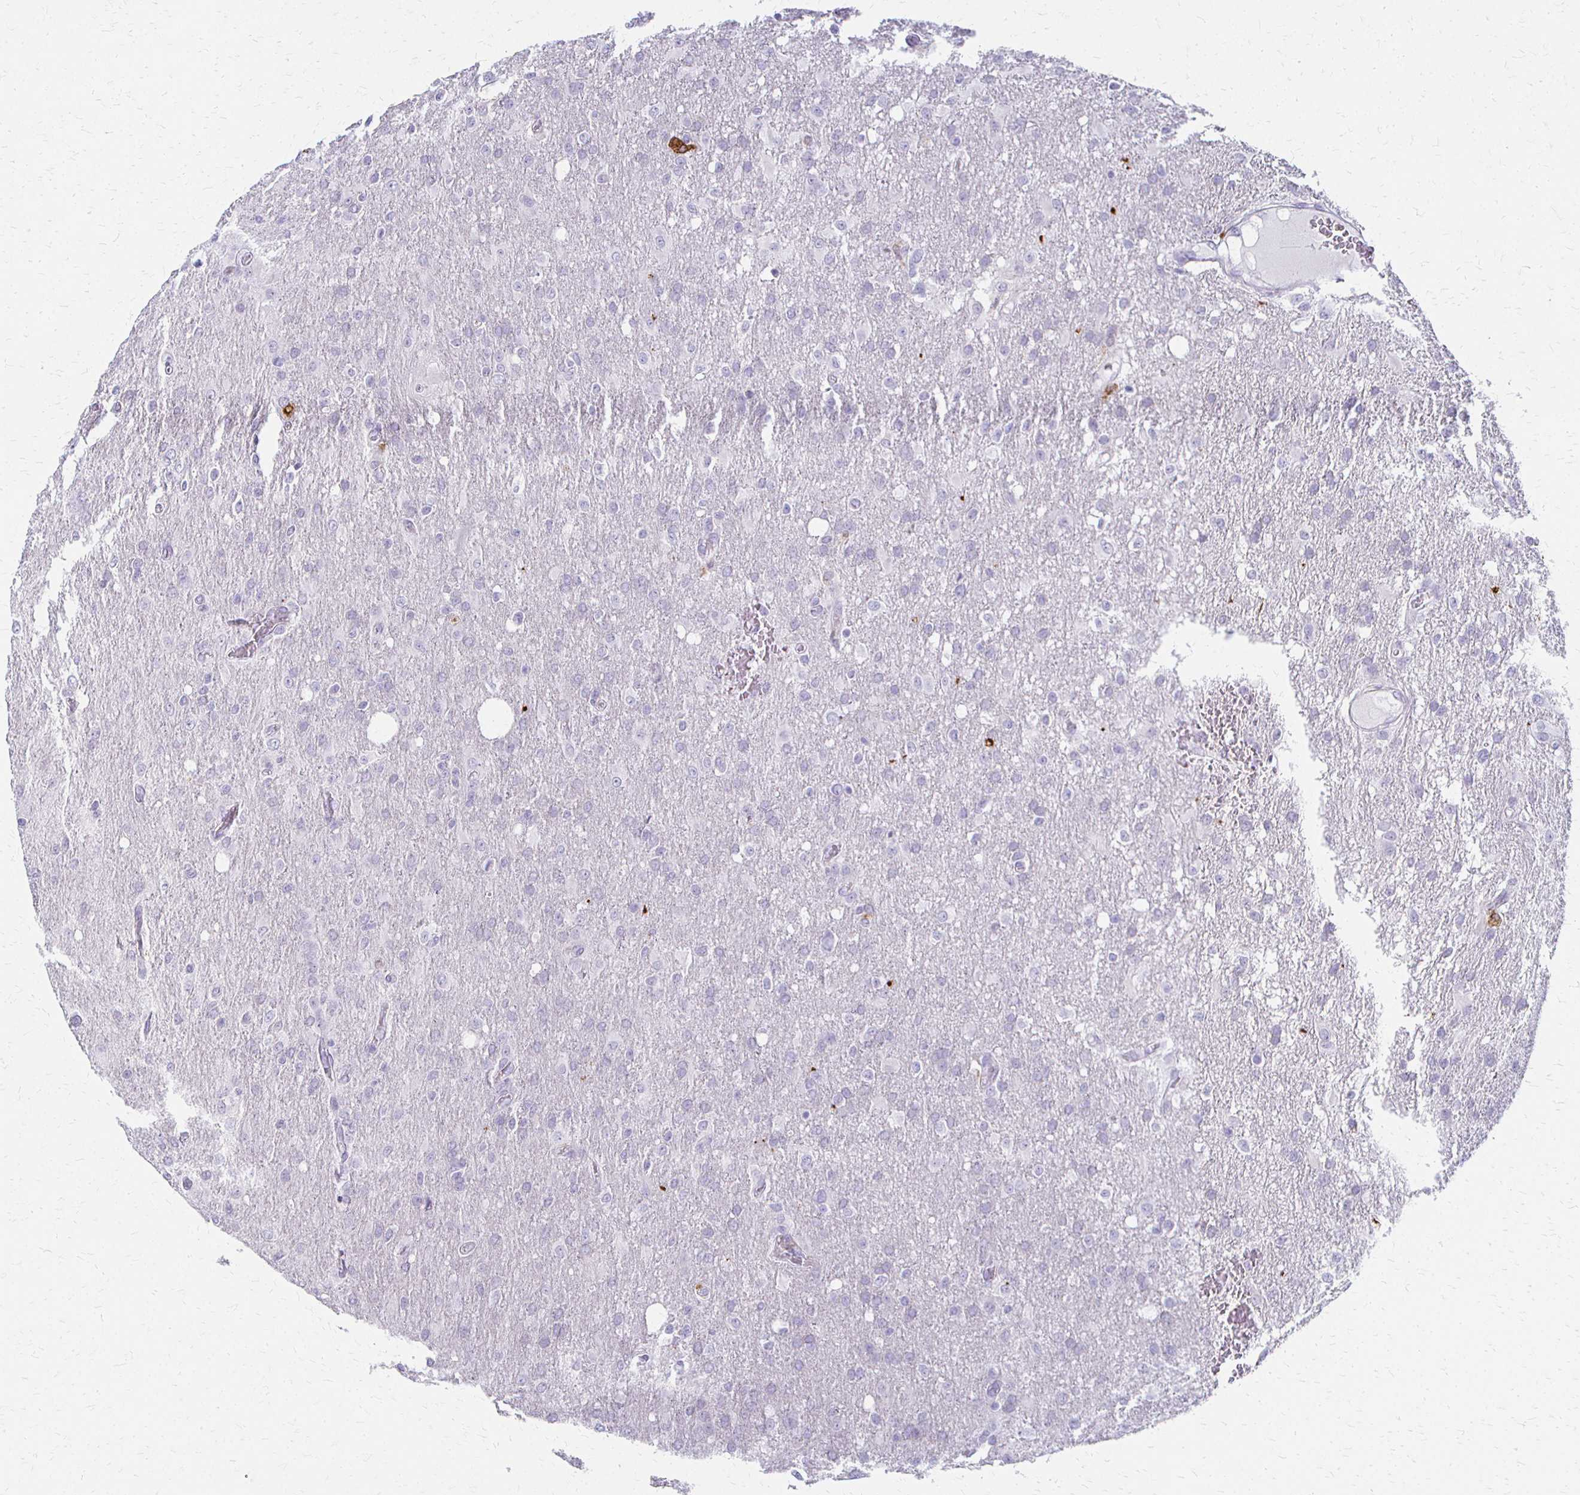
{"staining": {"intensity": "negative", "quantity": "none", "location": "none"}, "tissue": "glioma", "cell_type": "Tumor cells", "image_type": "cancer", "snomed": [{"axis": "morphology", "description": "Glioma, malignant, High grade"}, {"axis": "topography", "description": "Brain"}], "caption": "The image reveals no staining of tumor cells in glioma.", "gene": "ACP5", "patient": {"sex": "male", "age": 53}}